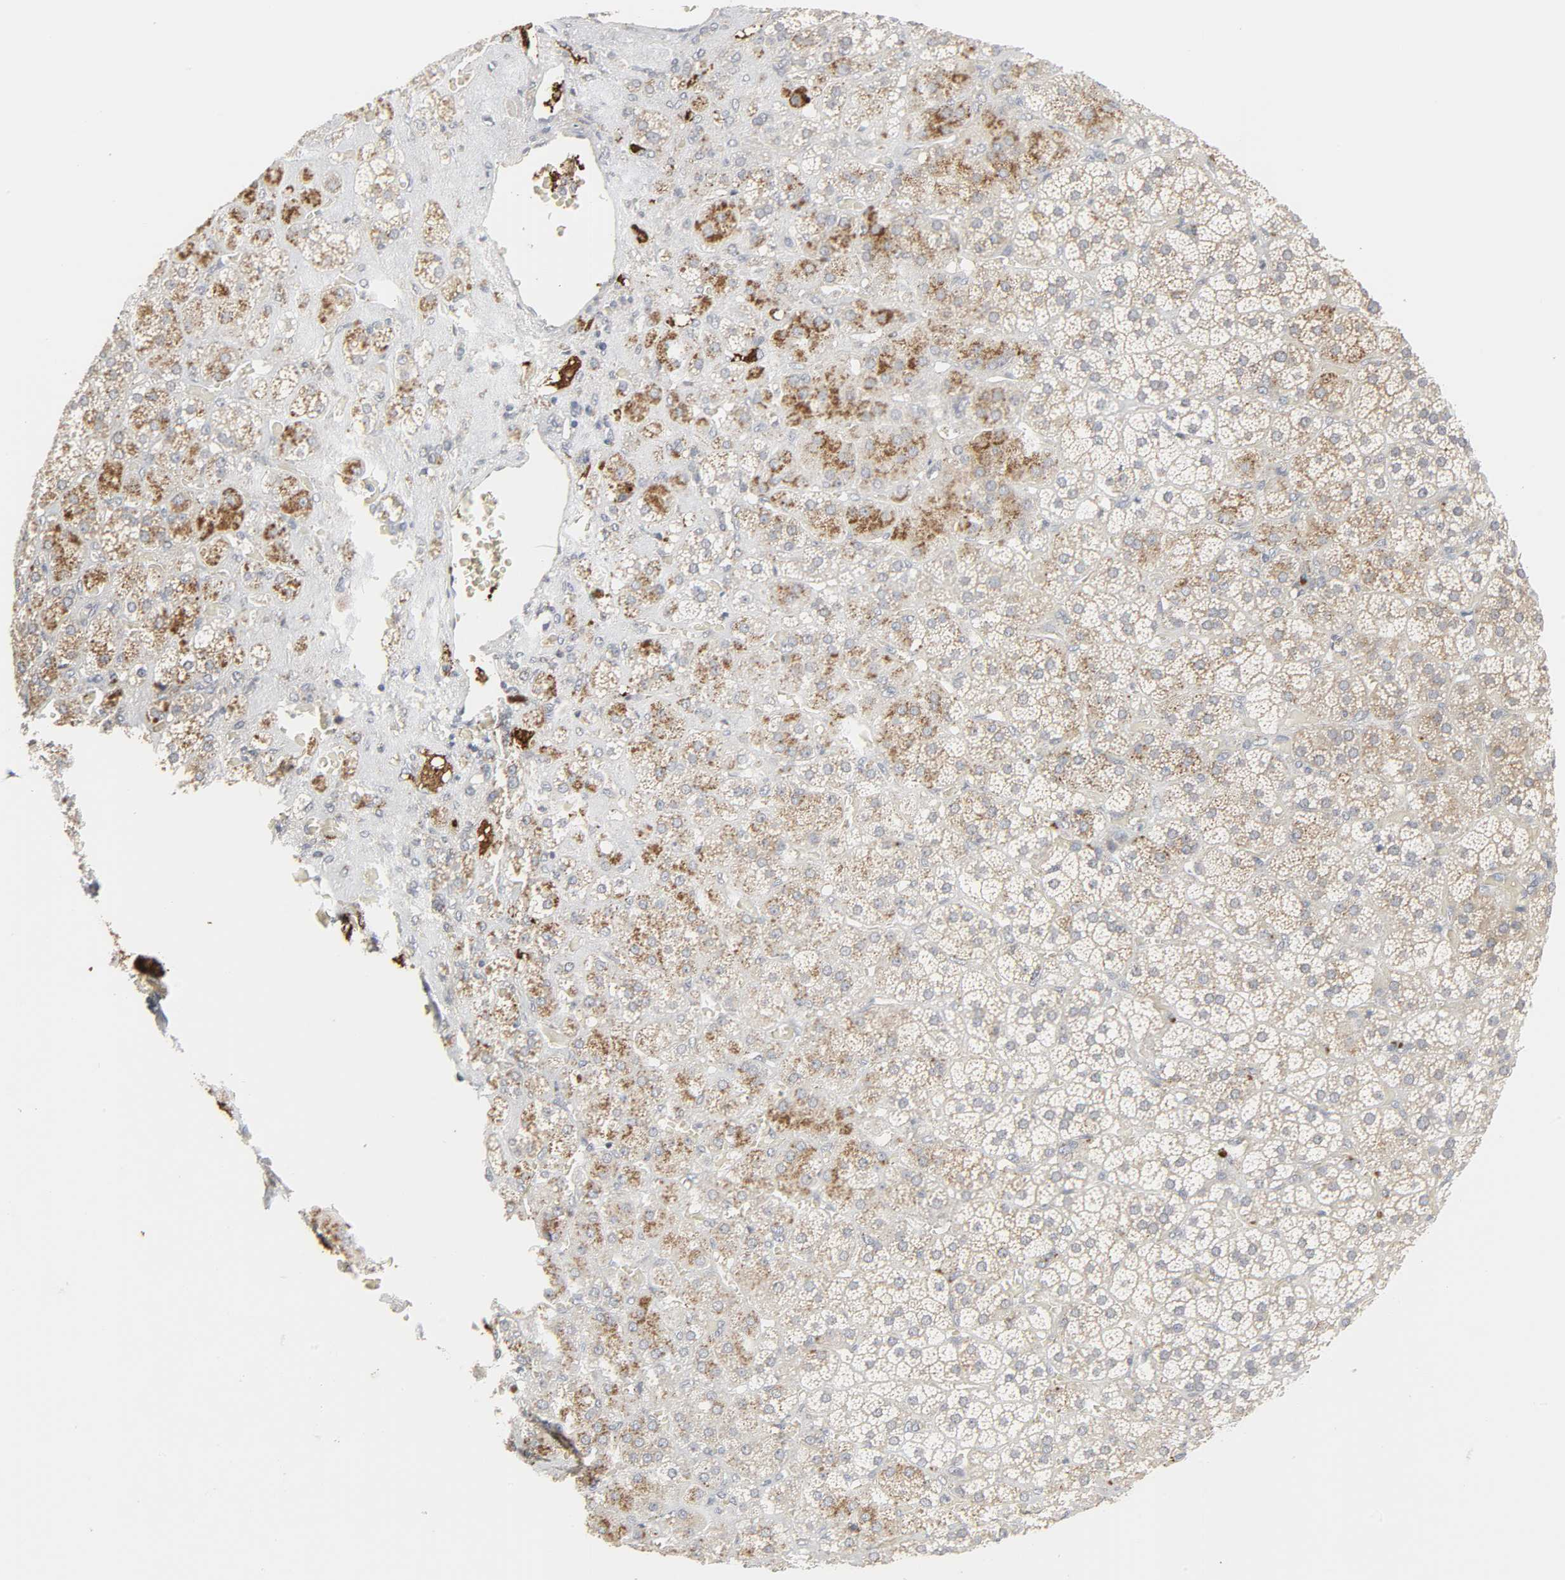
{"staining": {"intensity": "weak", "quantity": ">75%", "location": "cytoplasmic/membranous"}, "tissue": "adrenal gland", "cell_type": "Glandular cells", "image_type": "normal", "snomed": [{"axis": "morphology", "description": "Normal tissue, NOS"}, {"axis": "topography", "description": "Adrenal gland"}], "caption": "A micrograph showing weak cytoplasmic/membranous staining in about >75% of glandular cells in unremarkable adrenal gland, as visualized by brown immunohistochemical staining.", "gene": "CLIP1", "patient": {"sex": "female", "age": 71}}